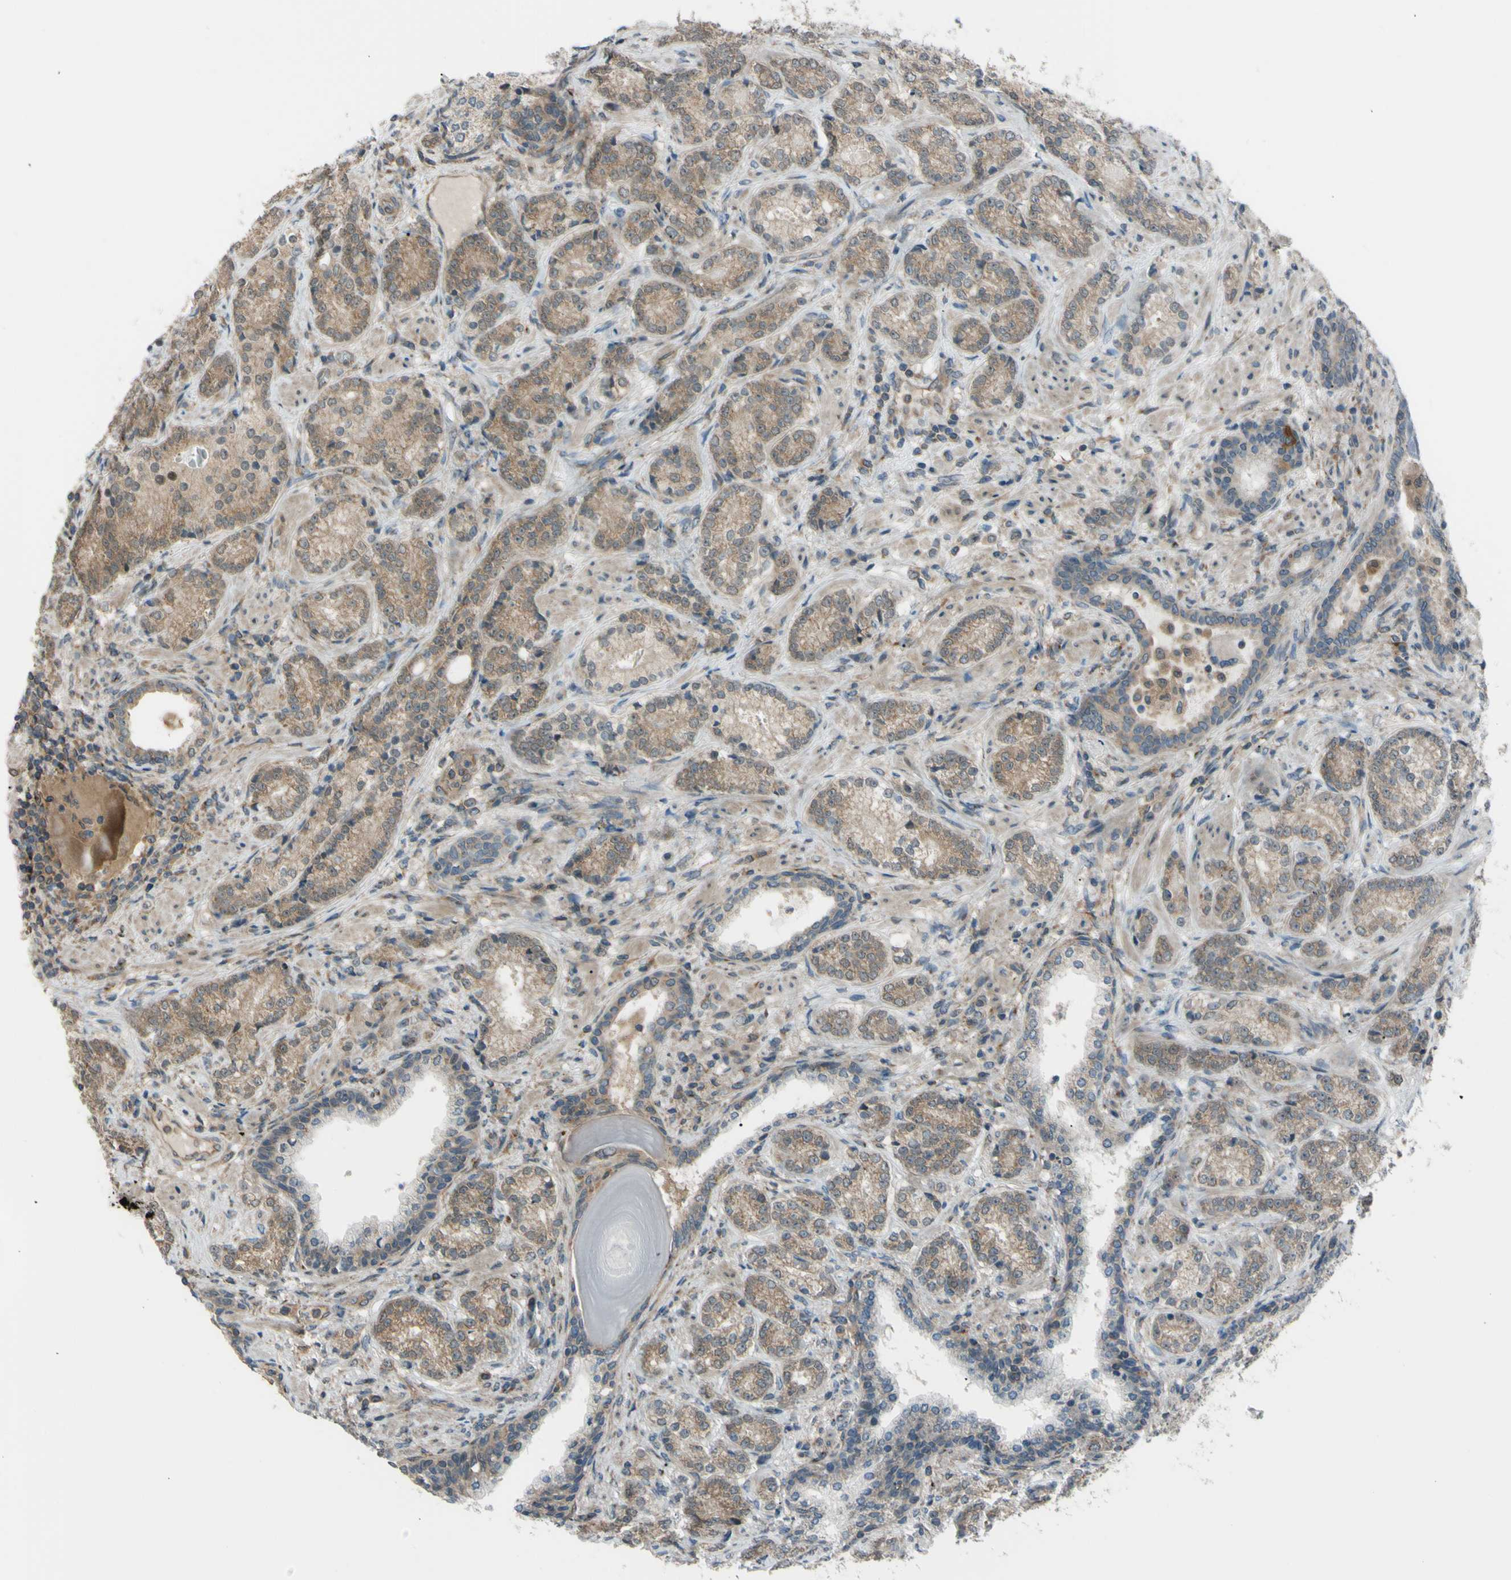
{"staining": {"intensity": "weak", "quantity": ">75%", "location": "cytoplasmic/membranous,nuclear"}, "tissue": "prostate cancer", "cell_type": "Tumor cells", "image_type": "cancer", "snomed": [{"axis": "morphology", "description": "Adenocarcinoma, High grade"}, {"axis": "topography", "description": "Prostate"}], "caption": "This is an image of immunohistochemistry (IHC) staining of prostate cancer (adenocarcinoma (high-grade)), which shows weak staining in the cytoplasmic/membranous and nuclear of tumor cells.", "gene": "FLII", "patient": {"sex": "male", "age": 61}}